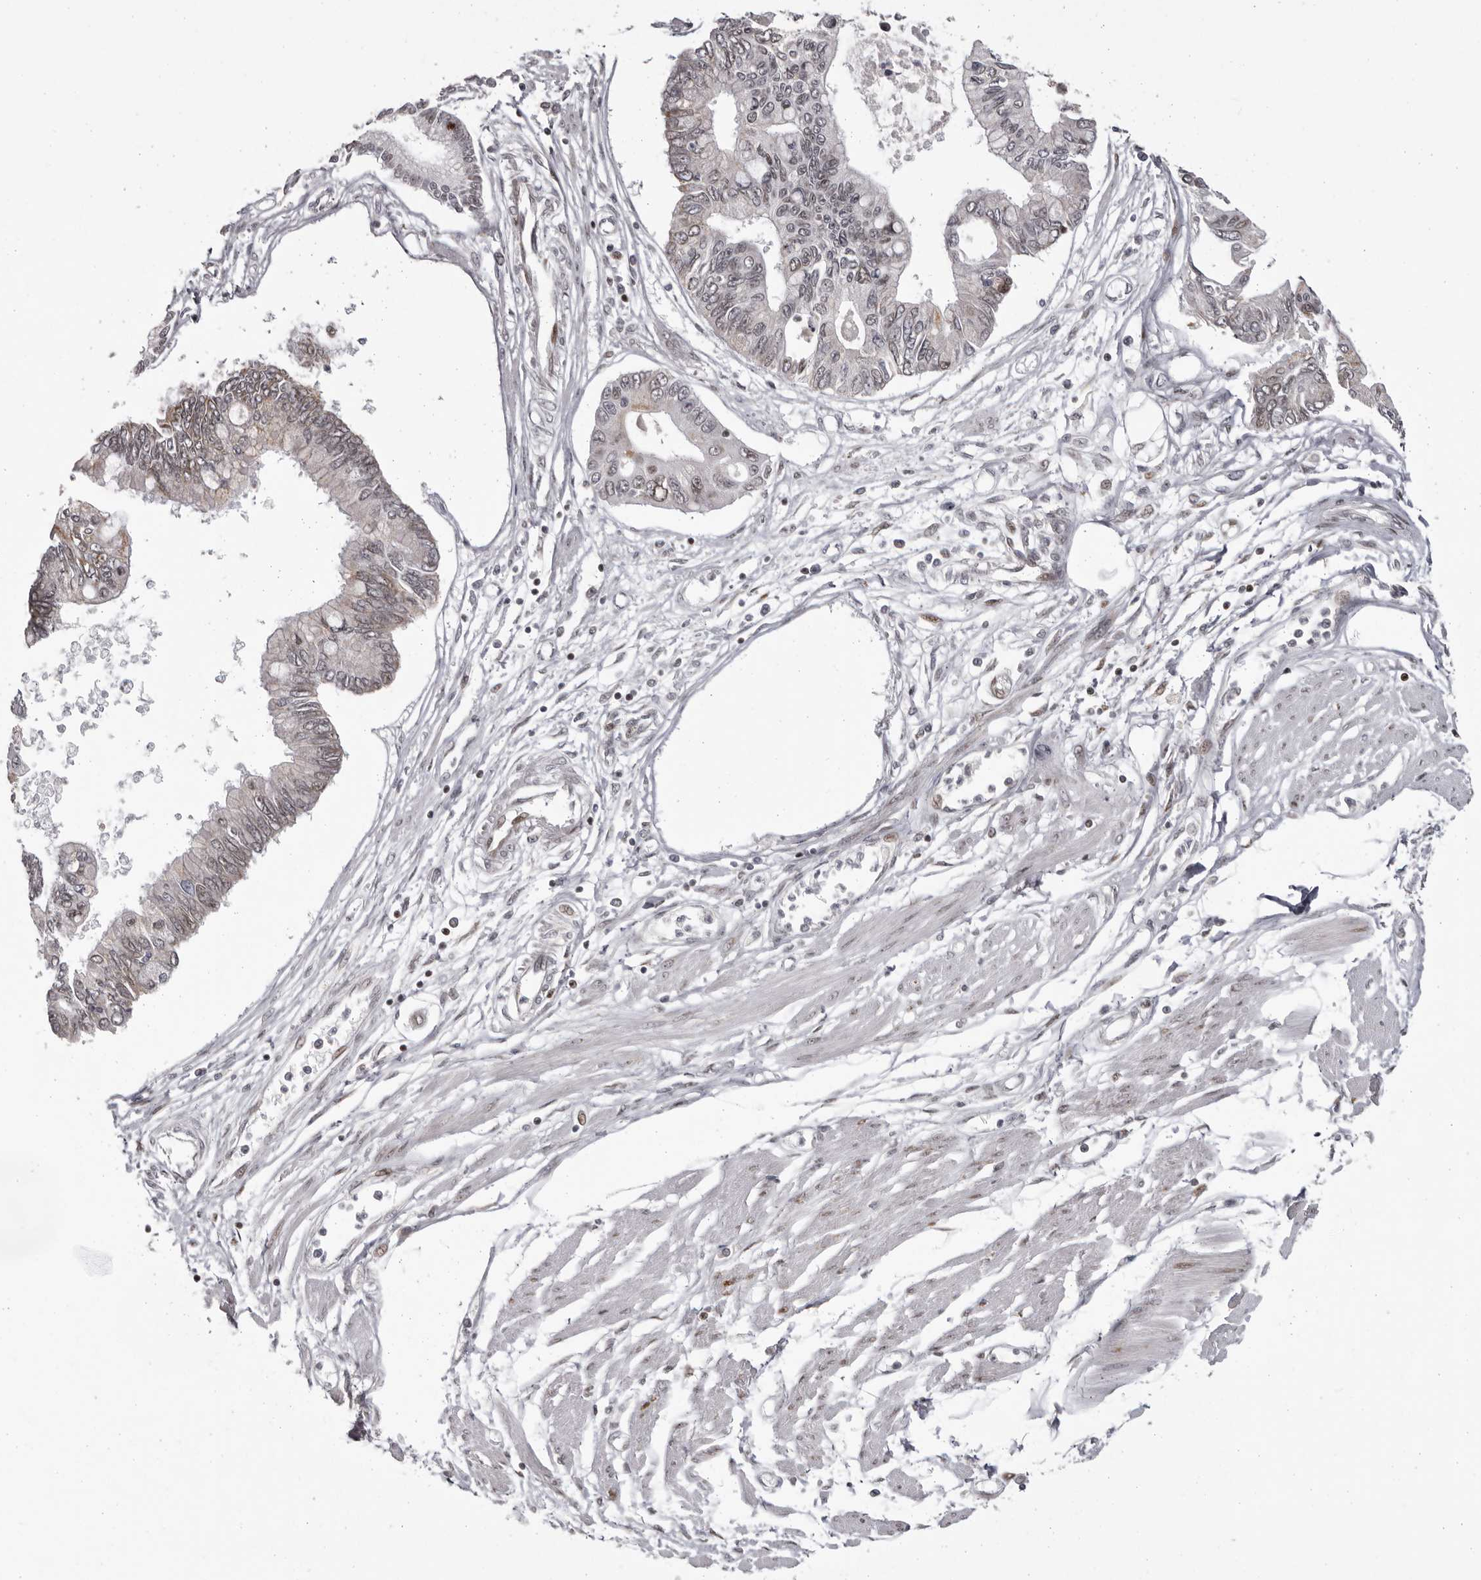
{"staining": {"intensity": "weak", "quantity": "<25%", "location": "nuclear"}, "tissue": "pancreatic cancer", "cell_type": "Tumor cells", "image_type": "cancer", "snomed": [{"axis": "morphology", "description": "Adenocarcinoma, NOS"}, {"axis": "topography", "description": "Pancreas"}], "caption": "The micrograph displays no staining of tumor cells in pancreatic adenocarcinoma.", "gene": "C17orf99", "patient": {"sex": "female", "age": 77}}